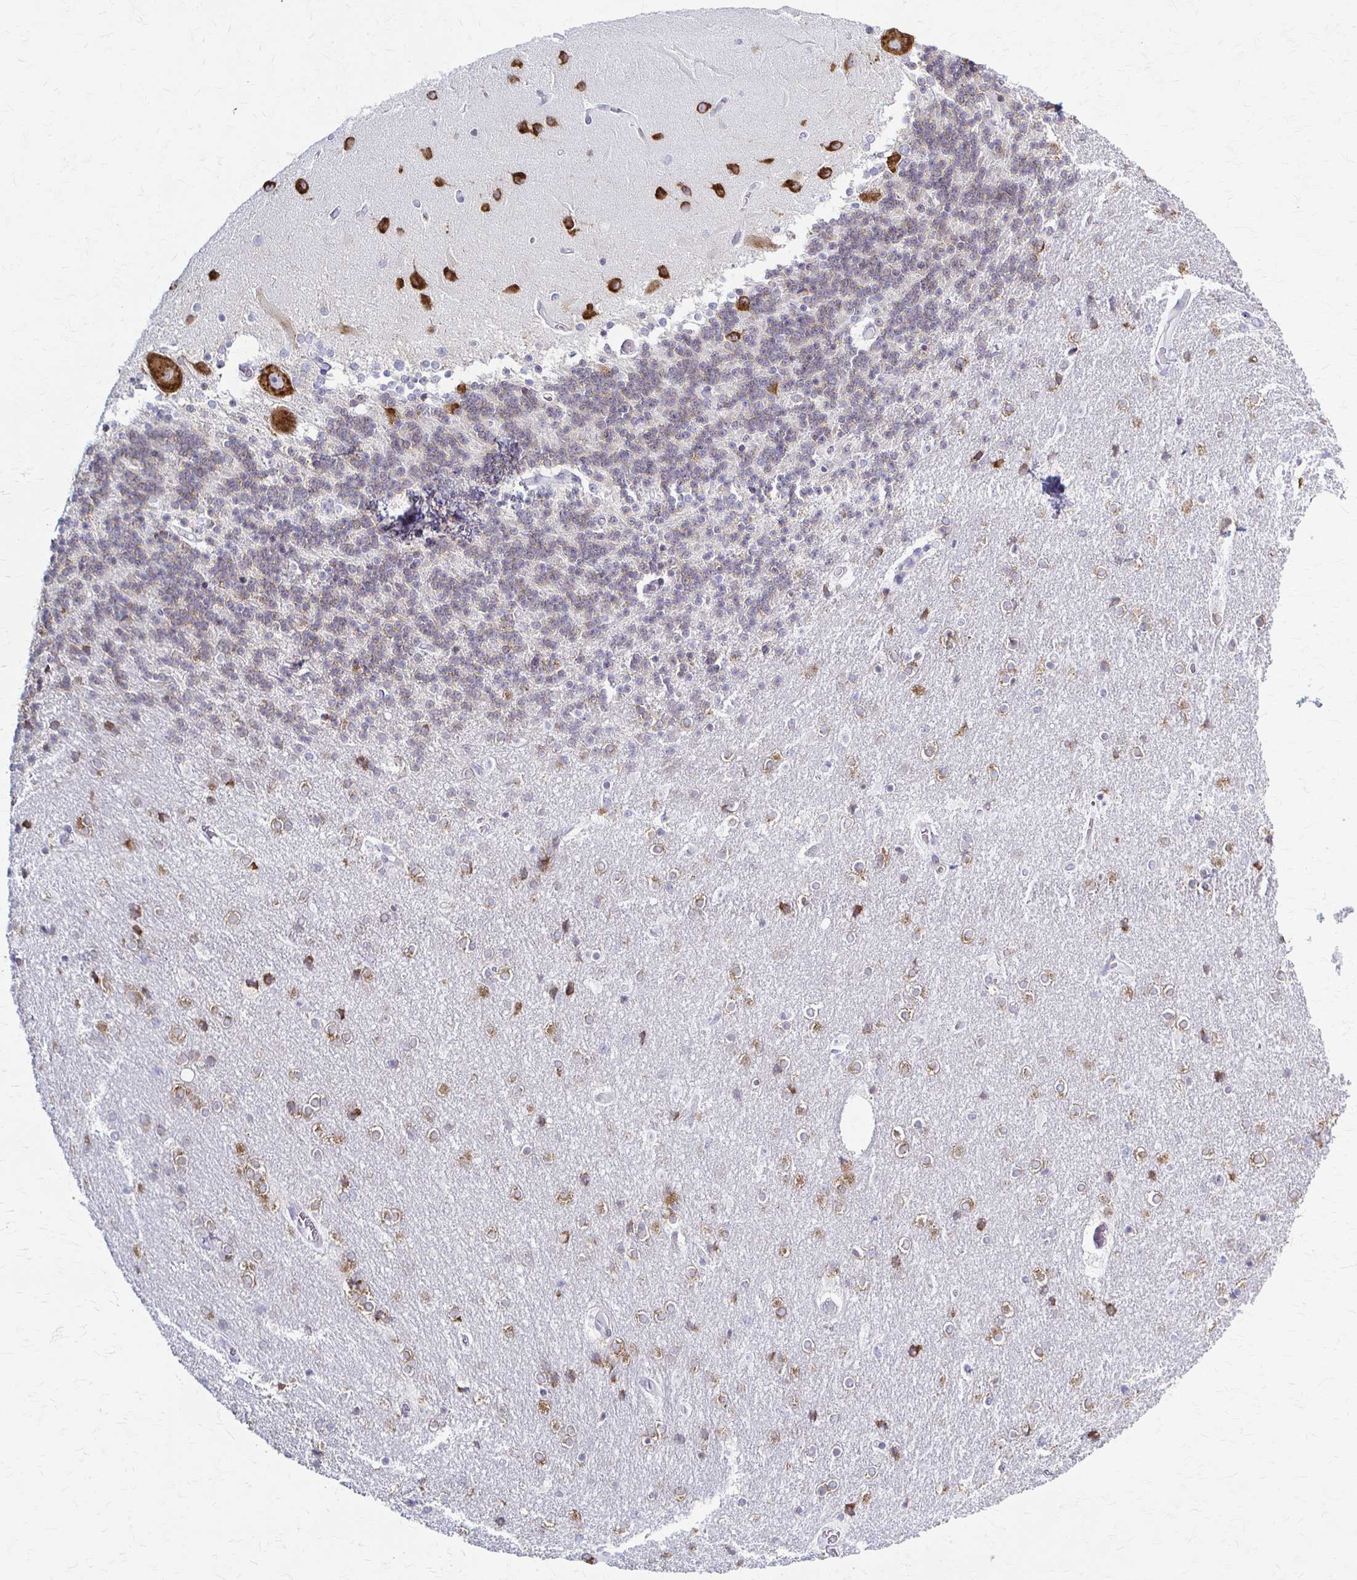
{"staining": {"intensity": "moderate", "quantity": "<25%", "location": "cytoplasmic/membranous"}, "tissue": "cerebellum", "cell_type": "Cells in granular layer", "image_type": "normal", "snomed": [{"axis": "morphology", "description": "Normal tissue, NOS"}, {"axis": "topography", "description": "Cerebellum"}], "caption": "Protein staining of unremarkable cerebellum displays moderate cytoplasmic/membranous positivity in approximately <25% of cells in granular layer.", "gene": "PRKRA", "patient": {"sex": "female", "age": 54}}